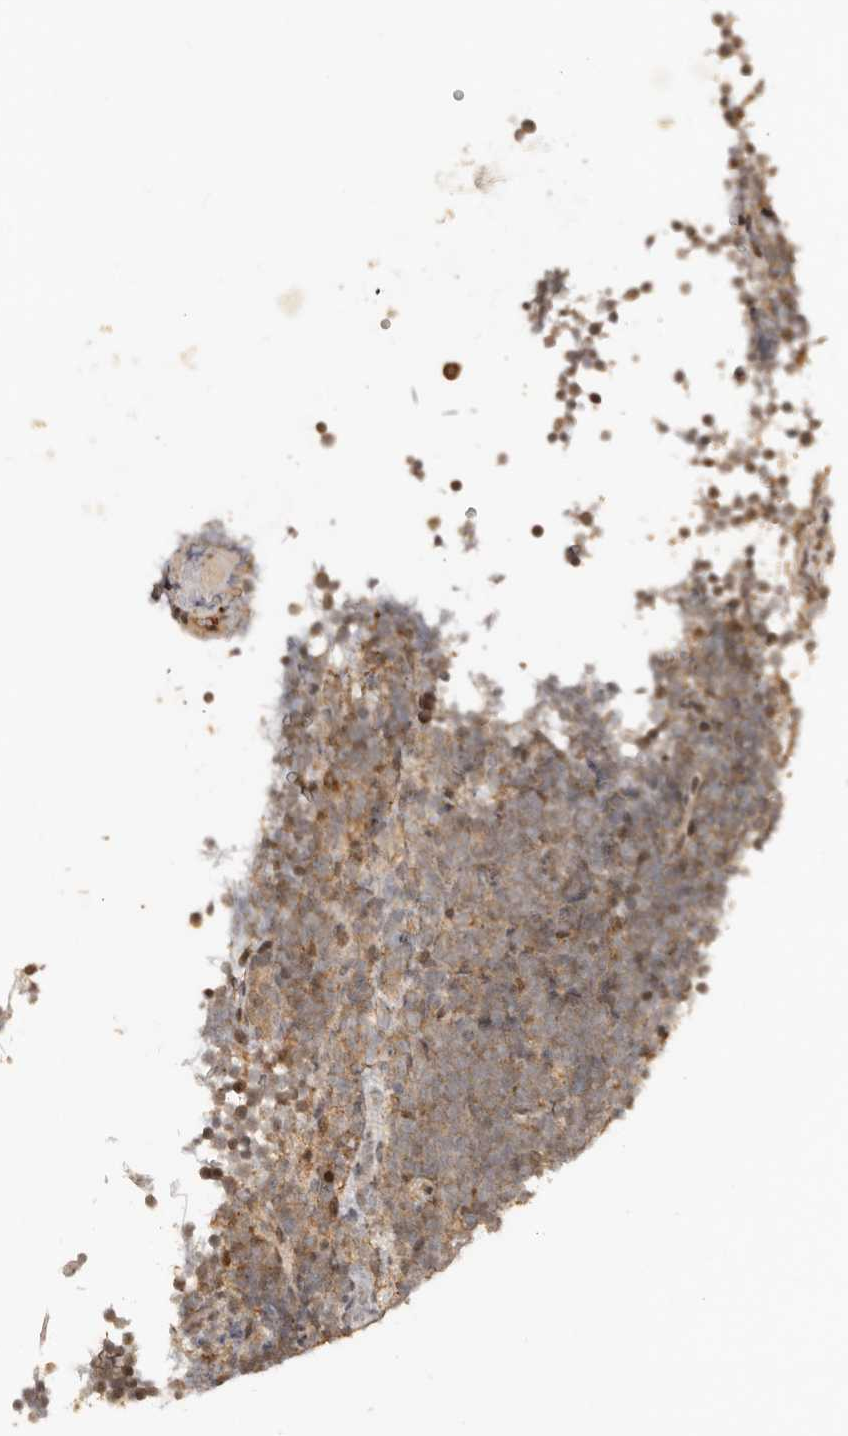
{"staining": {"intensity": "weak", "quantity": "25%-75%", "location": "cytoplasmic/membranous"}, "tissue": "lymphoma", "cell_type": "Tumor cells", "image_type": "cancer", "snomed": [{"axis": "morphology", "description": "Malignant lymphoma, non-Hodgkin's type, High grade"}, {"axis": "topography", "description": "Lymph node"}], "caption": "A micrograph of human high-grade malignant lymphoma, non-Hodgkin's type stained for a protein reveals weak cytoplasmic/membranous brown staining in tumor cells.", "gene": "SEC14L1", "patient": {"sex": "male", "age": 13}}